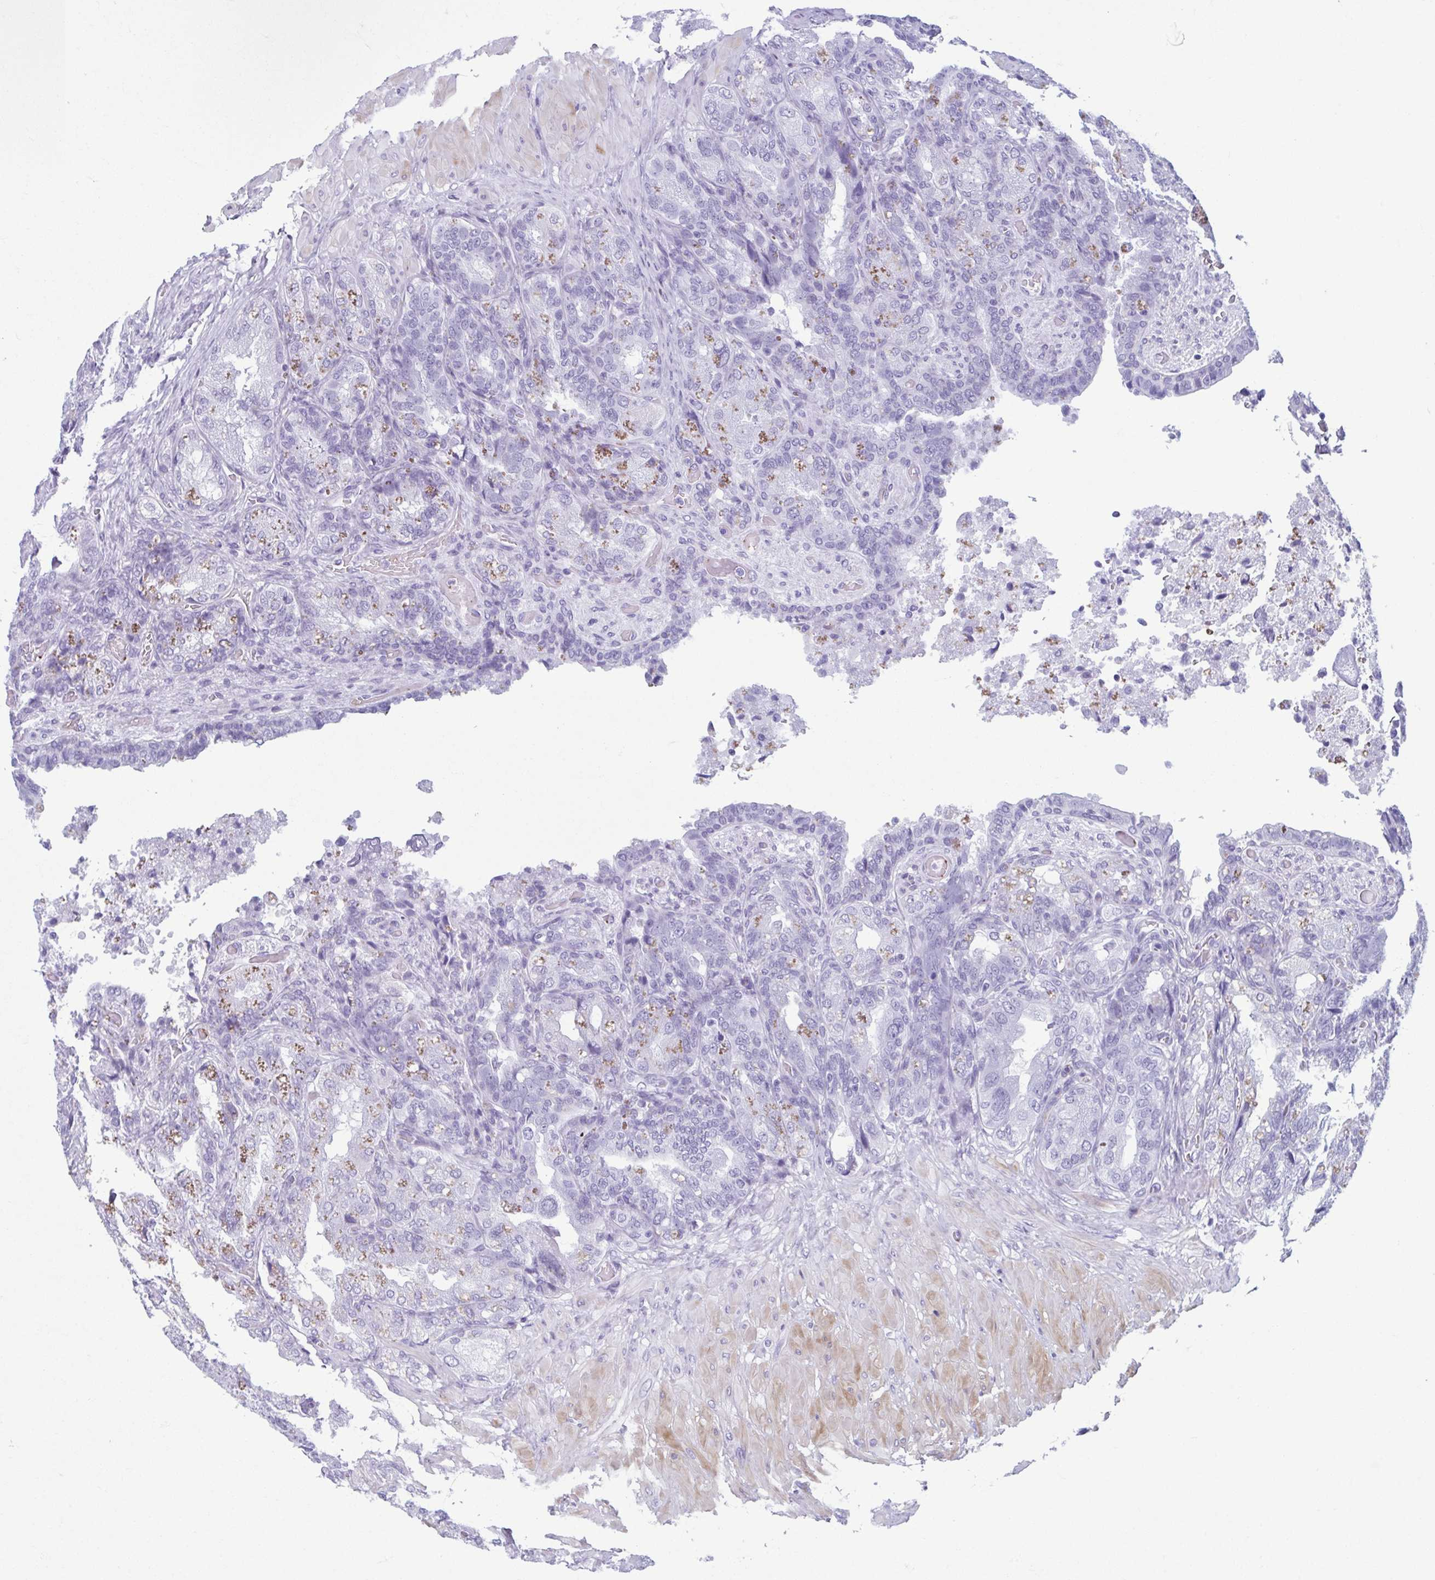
{"staining": {"intensity": "negative", "quantity": "none", "location": "none"}, "tissue": "seminal vesicle", "cell_type": "Glandular cells", "image_type": "normal", "snomed": [{"axis": "morphology", "description": "Normal tissue, NOS"}, {"axis": "topography", "description": "Seminal veicle"}], "caption": "High power microscopy image of an IHC micrograph of unremarkable seminal vesicle, revealing no significant staining in glandular cells.", "gene": "TCEAL3", "patient": {"sex": "male", "age": 57}}